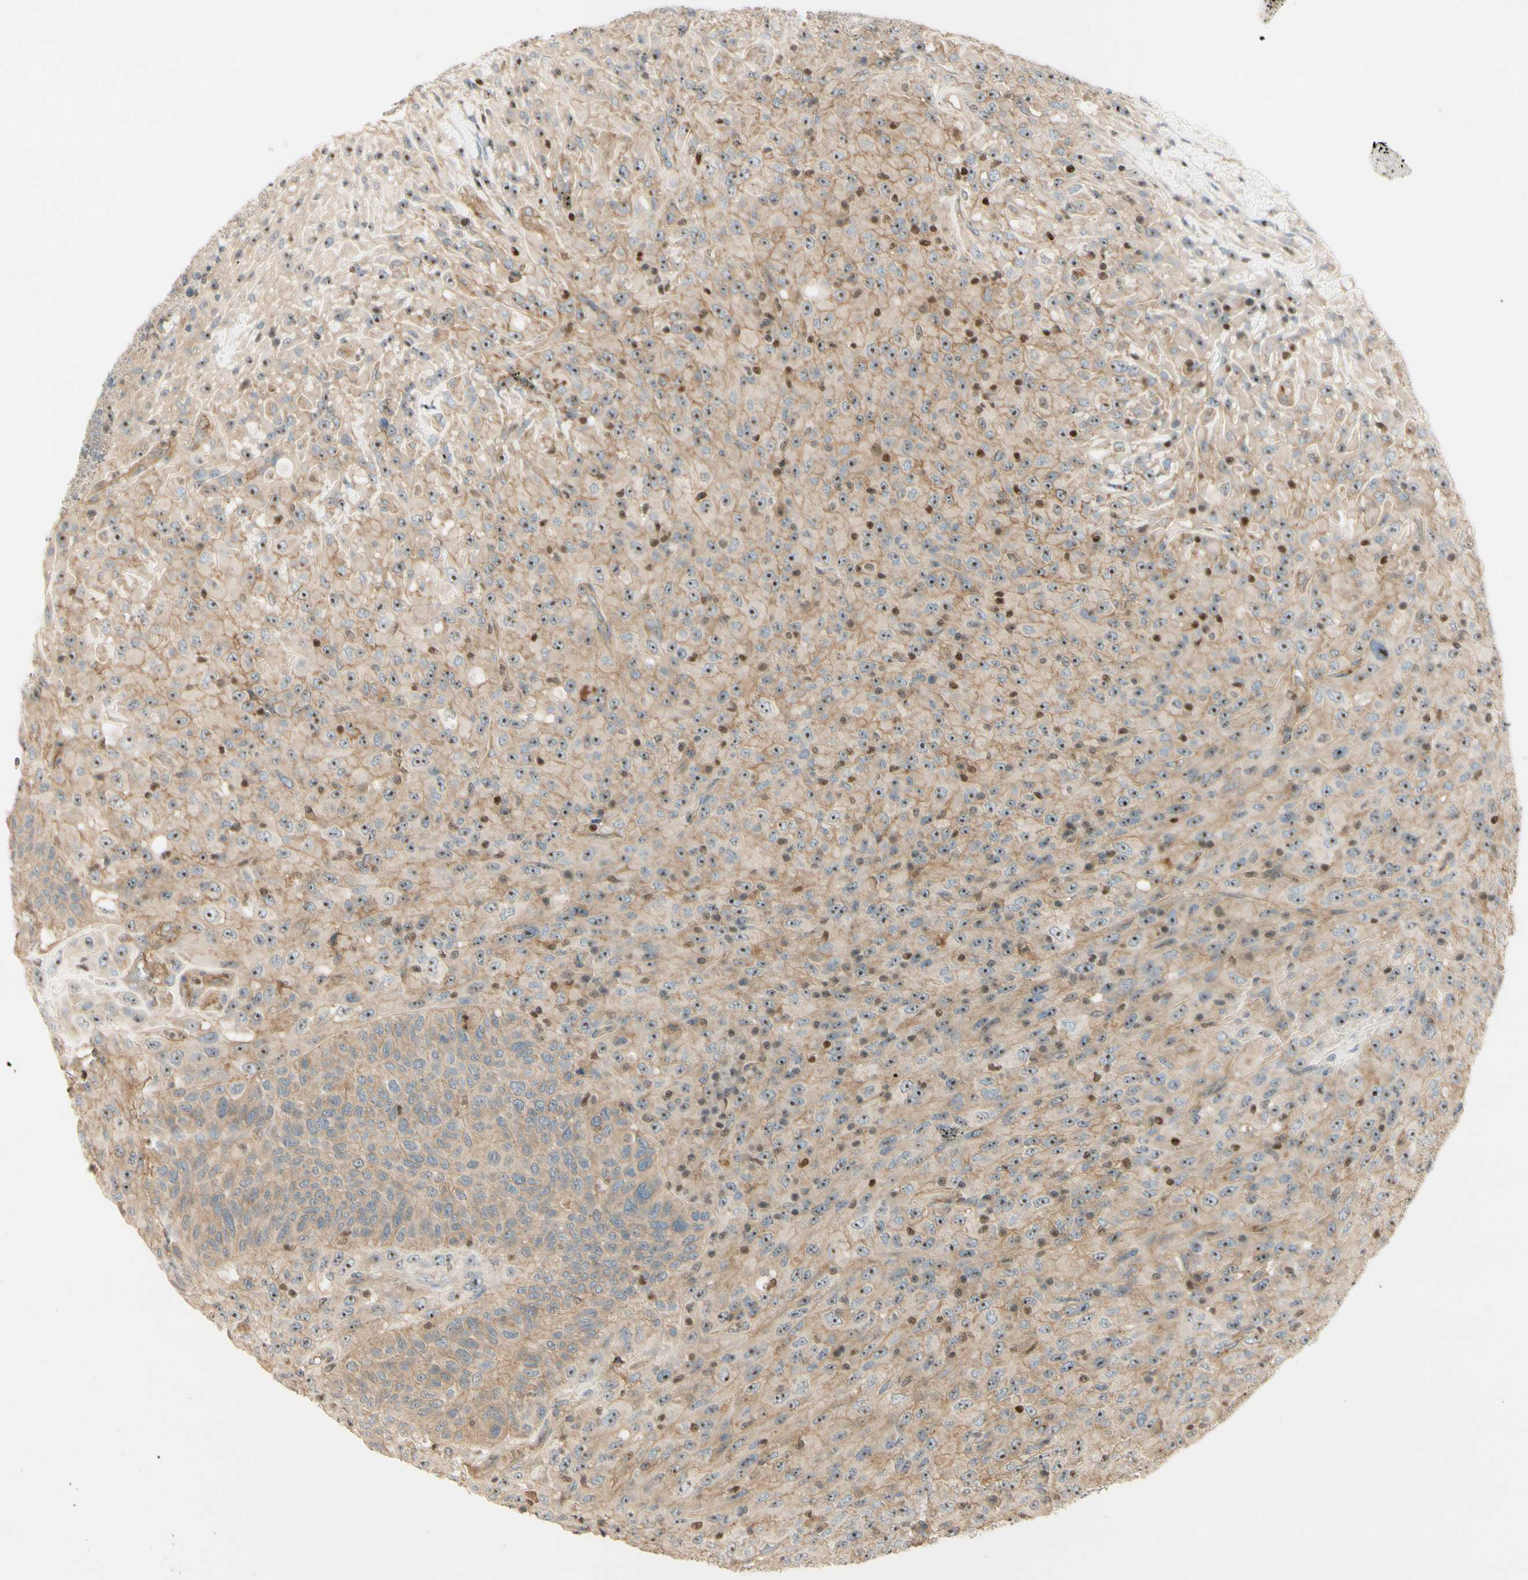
{"staining": {"intensity": "weak", "quantity": ">75%", "location": "cytoplasmic/membranous"}, "tissue": "urothelial cancer", "cell_type": "Tumor cells", "image_type": "cancer", "snomed": [{"axis": "morphology", "description": "Urothelial carcinoma, High grade"}, {"axis": "topography", "description": "Urinary bladder"}], "caption": "Human urothelial cancer stained with a protein marker reveals weak staining in tumor cells.", "gene": "NFYA", "patient": {"sex": "male", "age": 66}}